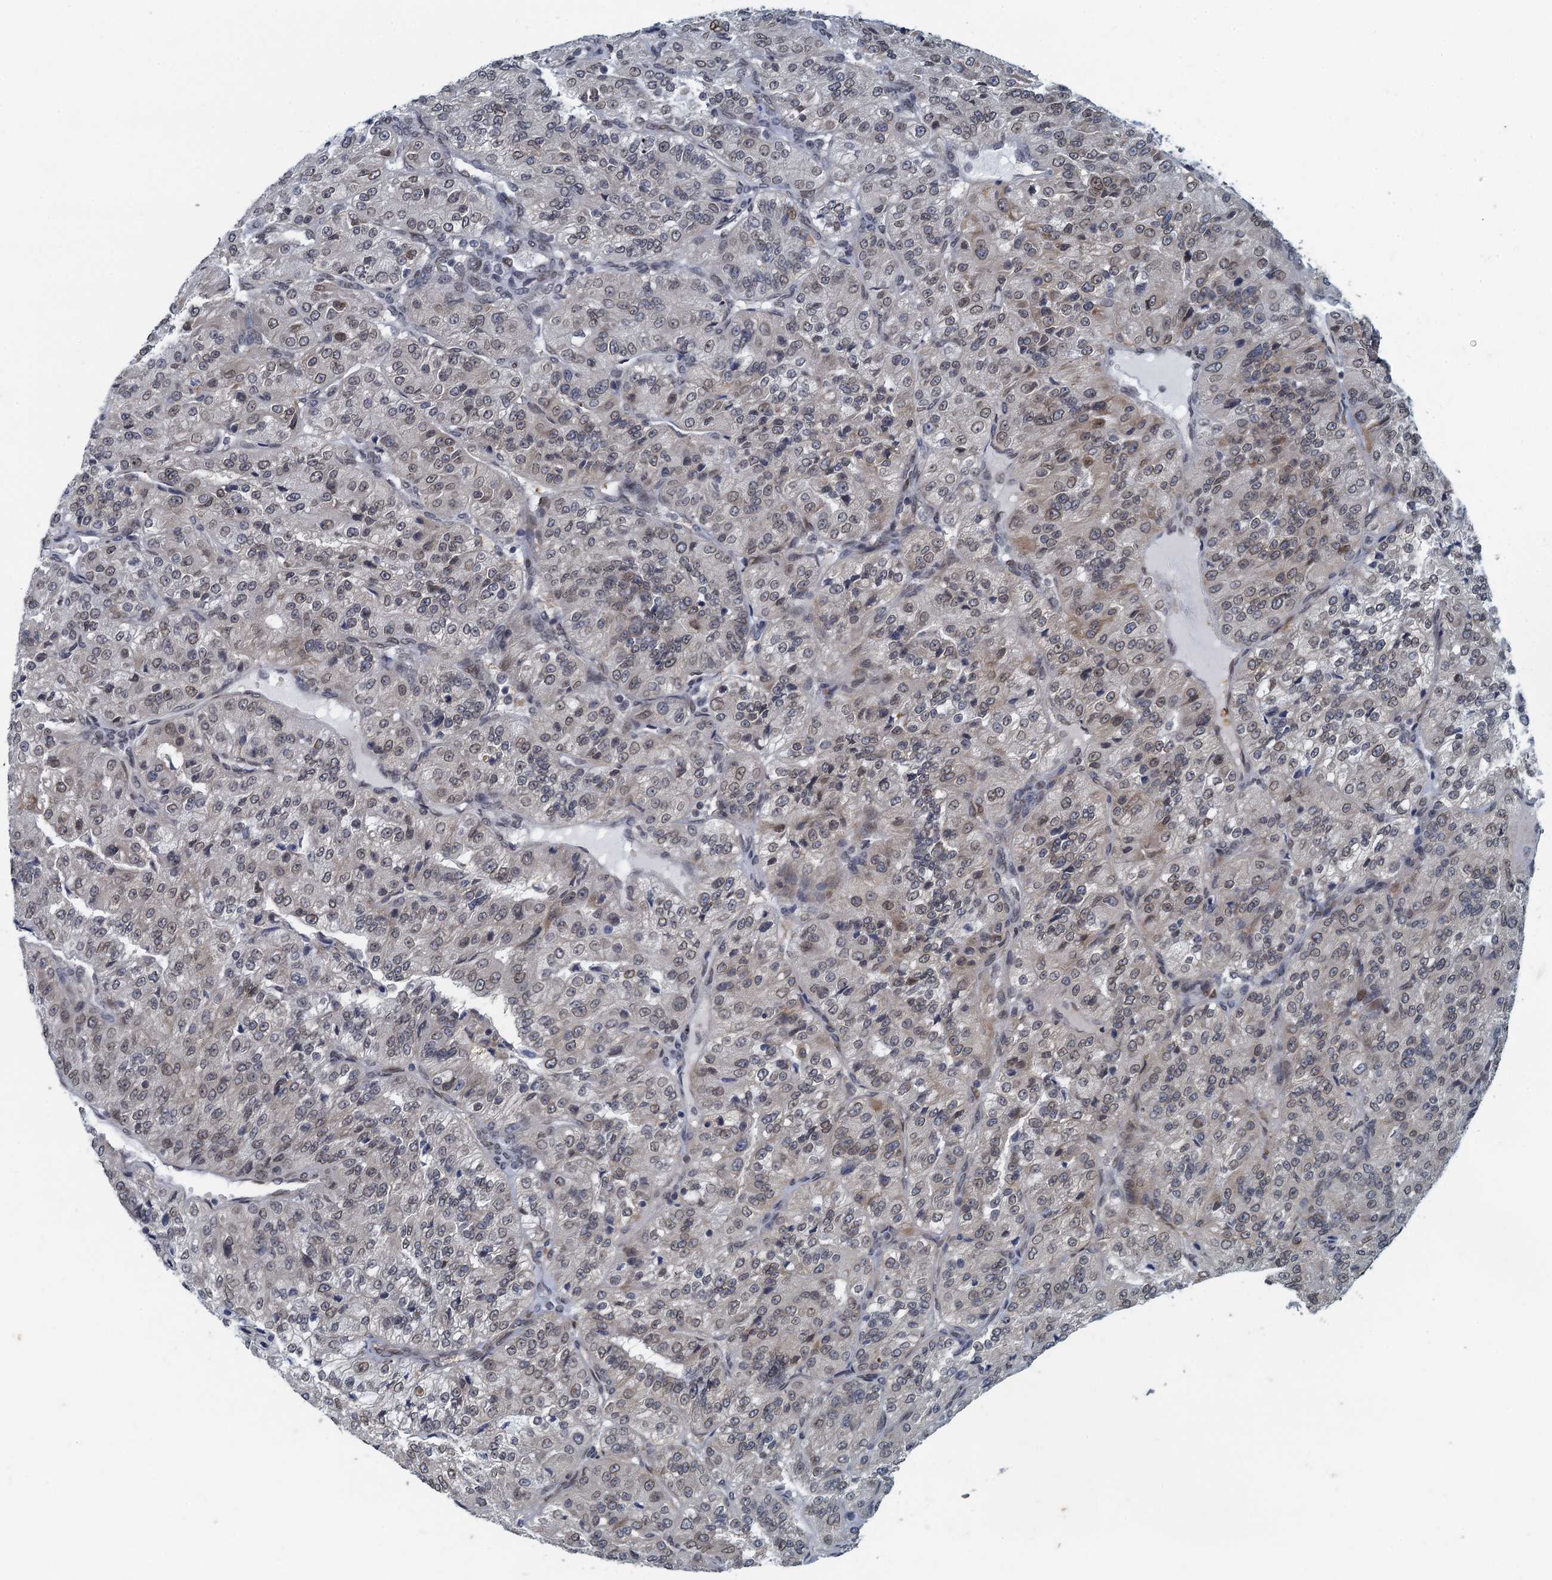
{"staining": {"intensity": "weak", "quantity": "25%-75%", "location": "cytoplasmic/membranous,nuclear"}, "tissue": "renal cancer", "cell_type": "Tumor cells", "image_type": "cancer", "snomed": [{"axis": "morphology", "description": "Adenocarcinoma, NOS"}, {"axis": "topography", "description": "Kidney"}], "caption": "Brown immunohistochemical staining in renal adenocarcinoma reveals weak cytoplasmic/membranous and nuclear positivity in about 25%-75% of tumor cells.", "gene": "CCDC34", "patient": {"sex": "female", "age": 63}}